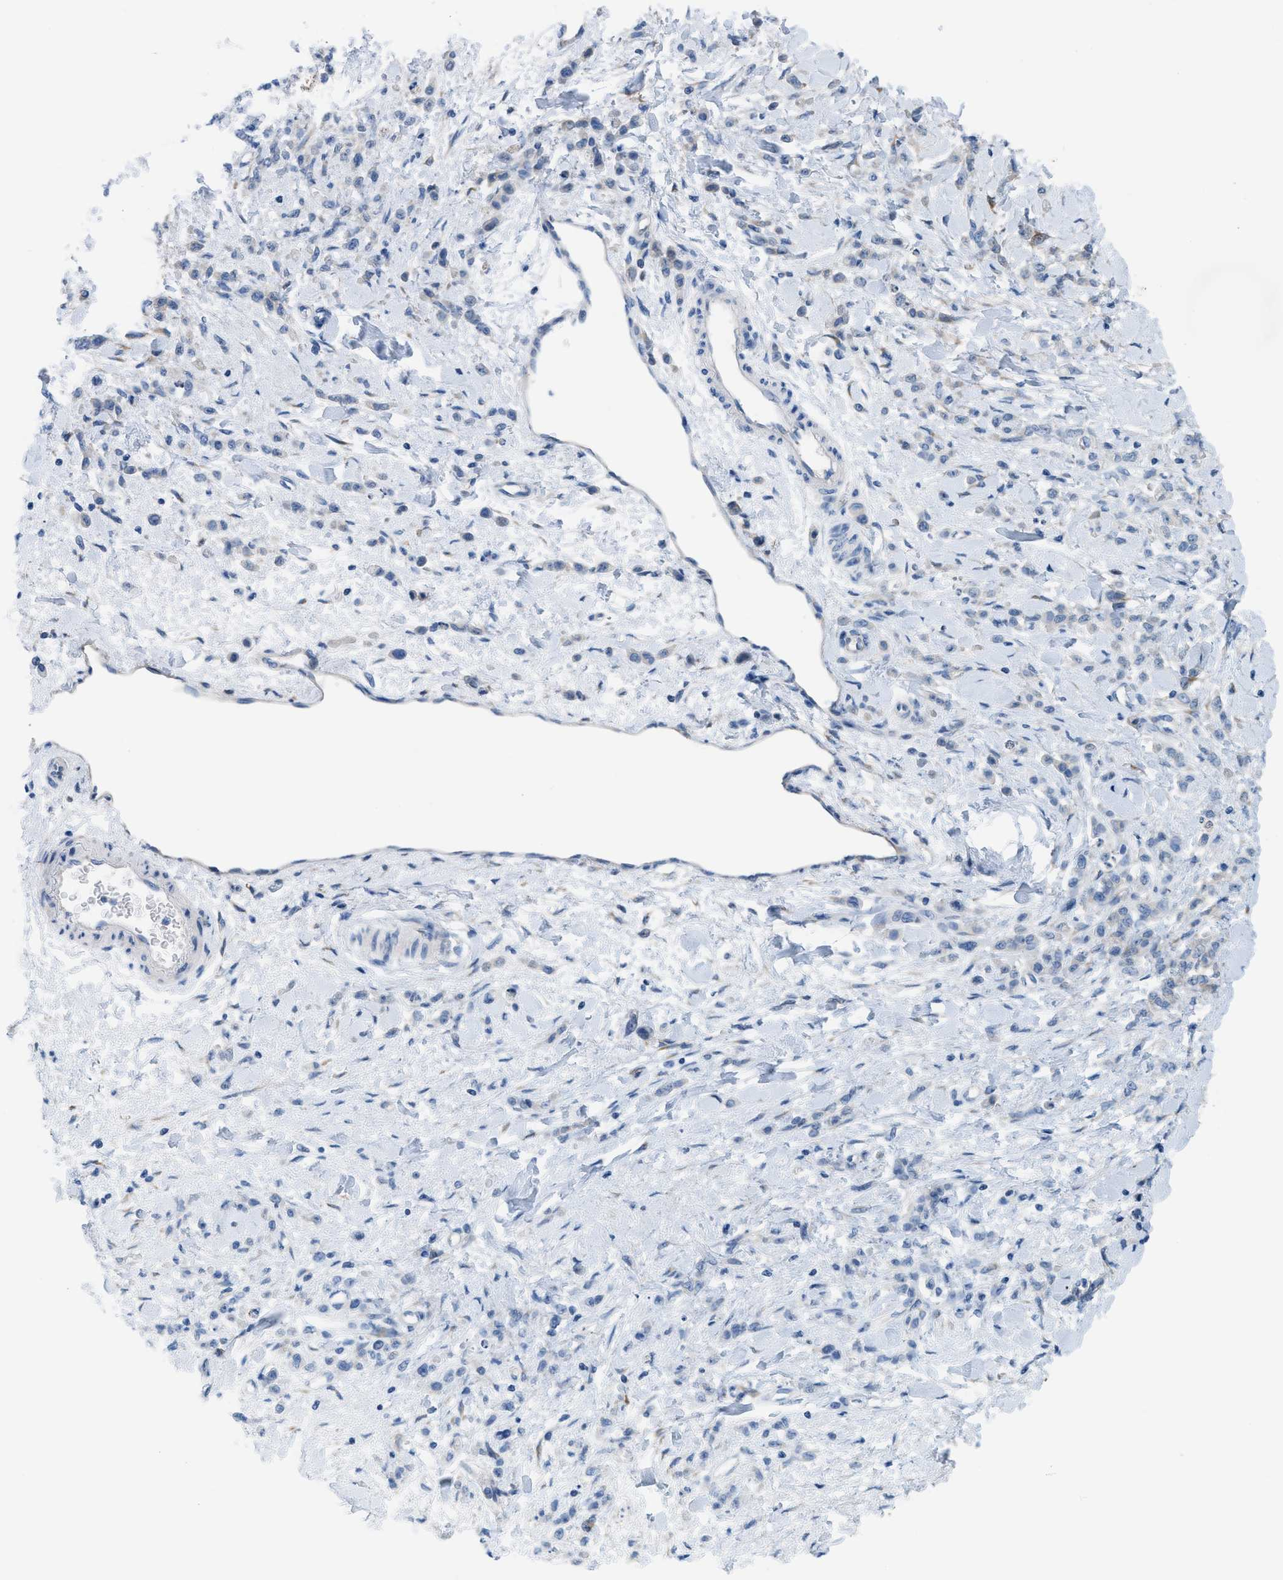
{"staining": {"intensity": "weak", "quantity": "<25%", "location": "cytoplasmic/membranous"}, "tissue": "stomach cancer", "cell_type": "Tumor cells", "image_type": "cancer", "snomed": [{"axis": "morphology", "description": "Normal tissue, NOS"}, {"axis": "morphology", "description": "Adenocarcinoma, NOS"}, {"axis": "topography", "description": "Stomach"}], "caption": "DAB (3,3'-diaminobenzidine) immunohistochemical staining of human adenocarcinoma (stomach) shows no significant expression in tumor cells. (Immunohistochemistry, brightfield microscopy, high magnification).", "gene": "ASGR1", "patient": {"sex": "male", "age": 82}}